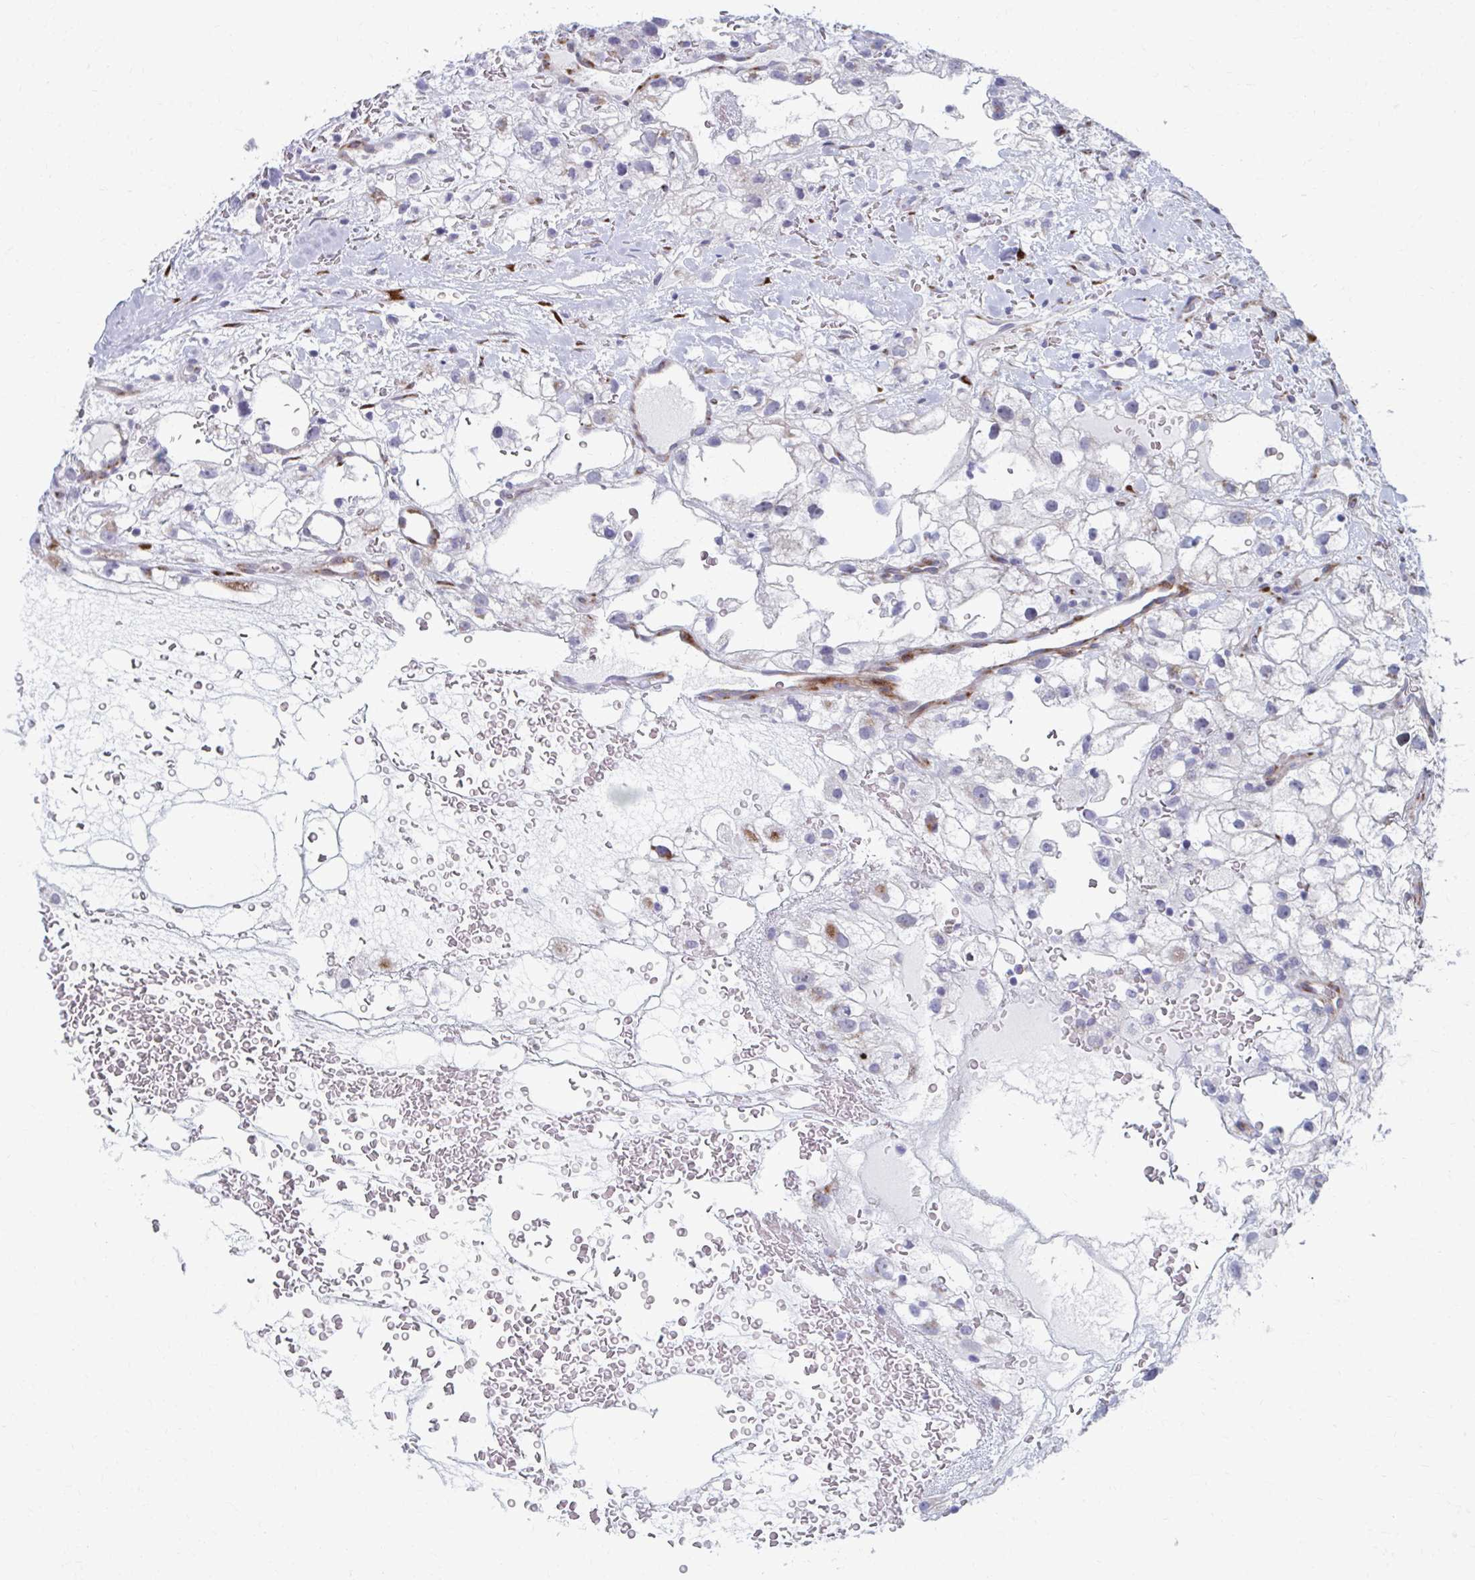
{"staining": {"intensity": "negative", "quantity": "none", "location": "none"}, "tissue": "renal cancer", "cell_type": "Tumor cells", "image_type": "cancer", "snomed": [{"axis": "morphology", "description": "Adenocarcinoma, NOS"}, {"axis": "topography", "description": "Kidney"}], "caption": "This is an IHC micrograph of human adenocarcinoma (renal). There is no staining in tumor cells.", "gene": "OLFM2", "patient": {"sex": "male", "age": 59}}